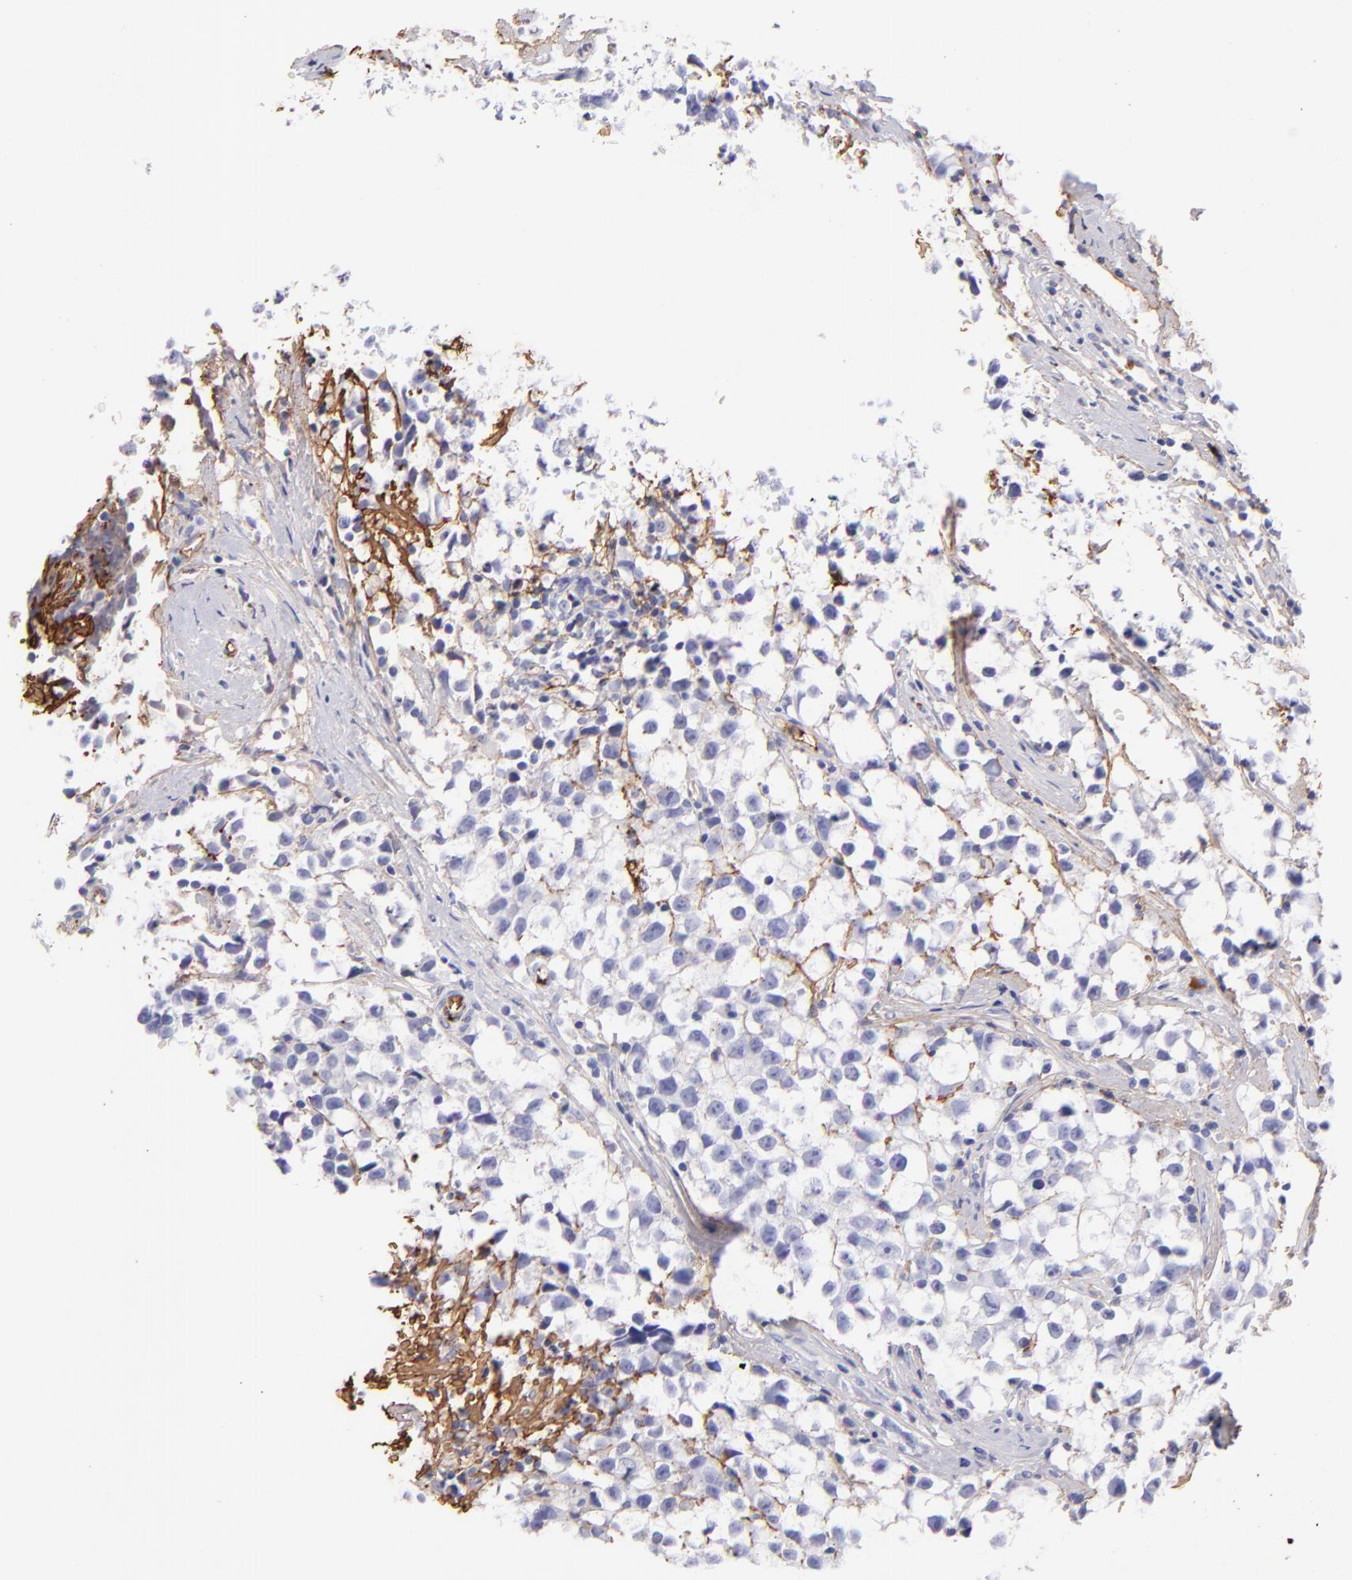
{"staining": {"intensity": "negative", "quantity": "none", "location": "none"}, "tissue": "testis cancer", "cell_type": "Tumor cells", "image_type": "cancer", "snomed": [{"axis": "morphology", "description": "Seminoma, NOS"}, {"axis": "topography", "description": "Testis"}], "caption": "IHC histopathology image of testis seminoma stained for a protein (brown), which displays no positivity in tumor cells.", "gene": "FGB", "patient": {"sex": "male", "age": 35}}